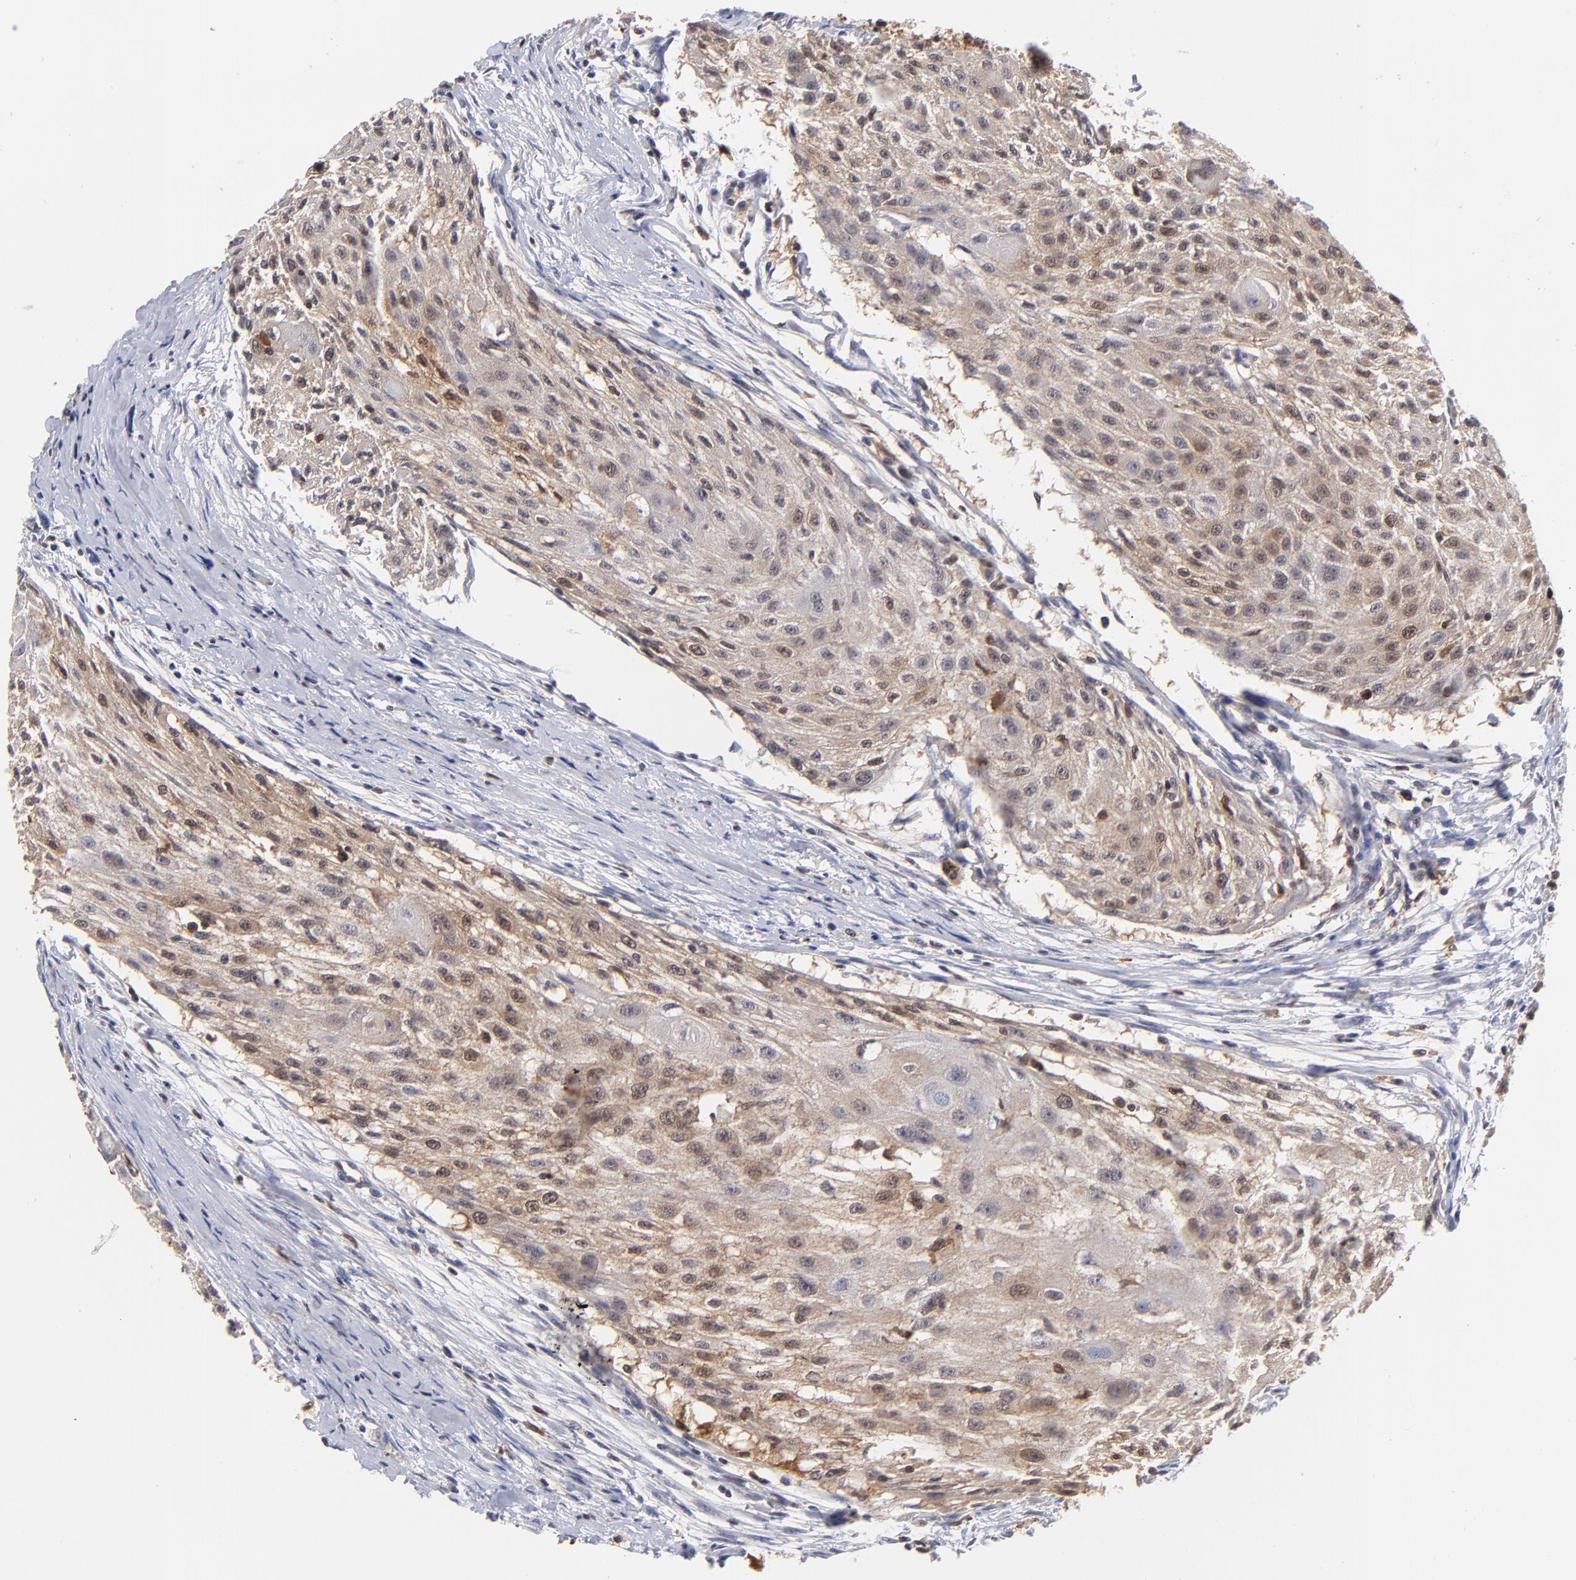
{"staining": {"intensity": "moderate", "quantity": "25%-75%", "location": "cytoplasmic/membranous,nuclear"}, "tissue": "head and neck cancer", "cell_type": "Tumor cells", "image_type": "cancer", "snomed": [{"axis": "morphology", "description": "Squamous cell carcinoma, NOS"}, {"axis": "topography", "description": "Head-Neck"}], "caption": "Protein staining by IHC shows moderate cytoplasmic/membranous and nuclear staining in about 25%-75% of tumor cells in head and neck squamous cell carcinoma. Nuclei are stained in blue.", "gene": "DCTPP1", "patient": {"sex": "male", "age": 64}}